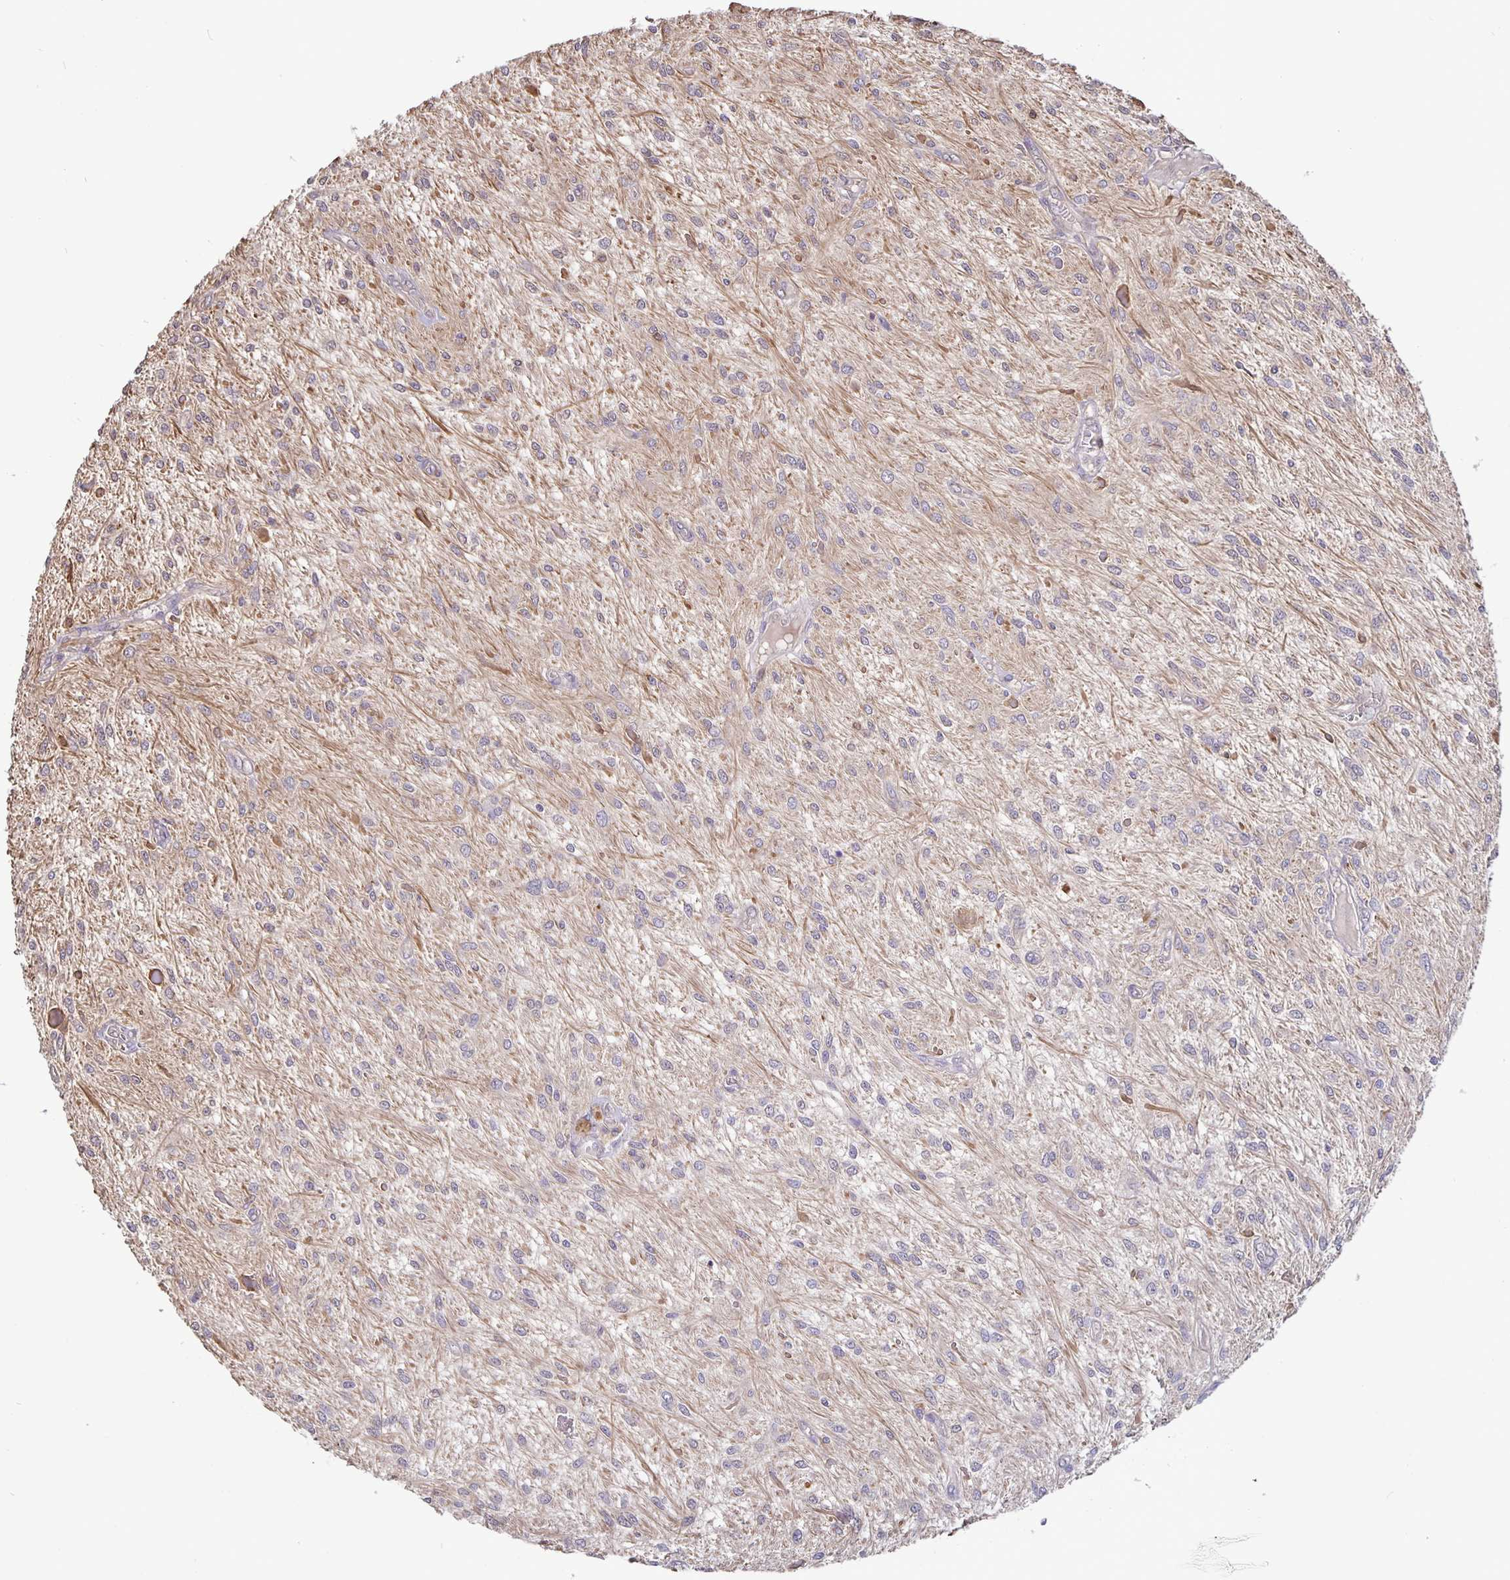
{"staining": {"intensity": "negative", "quantity": "none", "location": "none"}, "tissue": "glioma", "cell_type": "Tumor cells", "image_type": "cancer", "snomed": [{"axis": "morphology", "description": "Glioma, malignant, Low grade"}, {"axis": "topography", "description": "Cerebellum"}], "caption": "Human low-grade glioma (malignant) stained for a protein using IHC demonstrates no expression in tumor cells.", "gene": "FEM1C", "patient": {"sex": "female", "age": 14}}